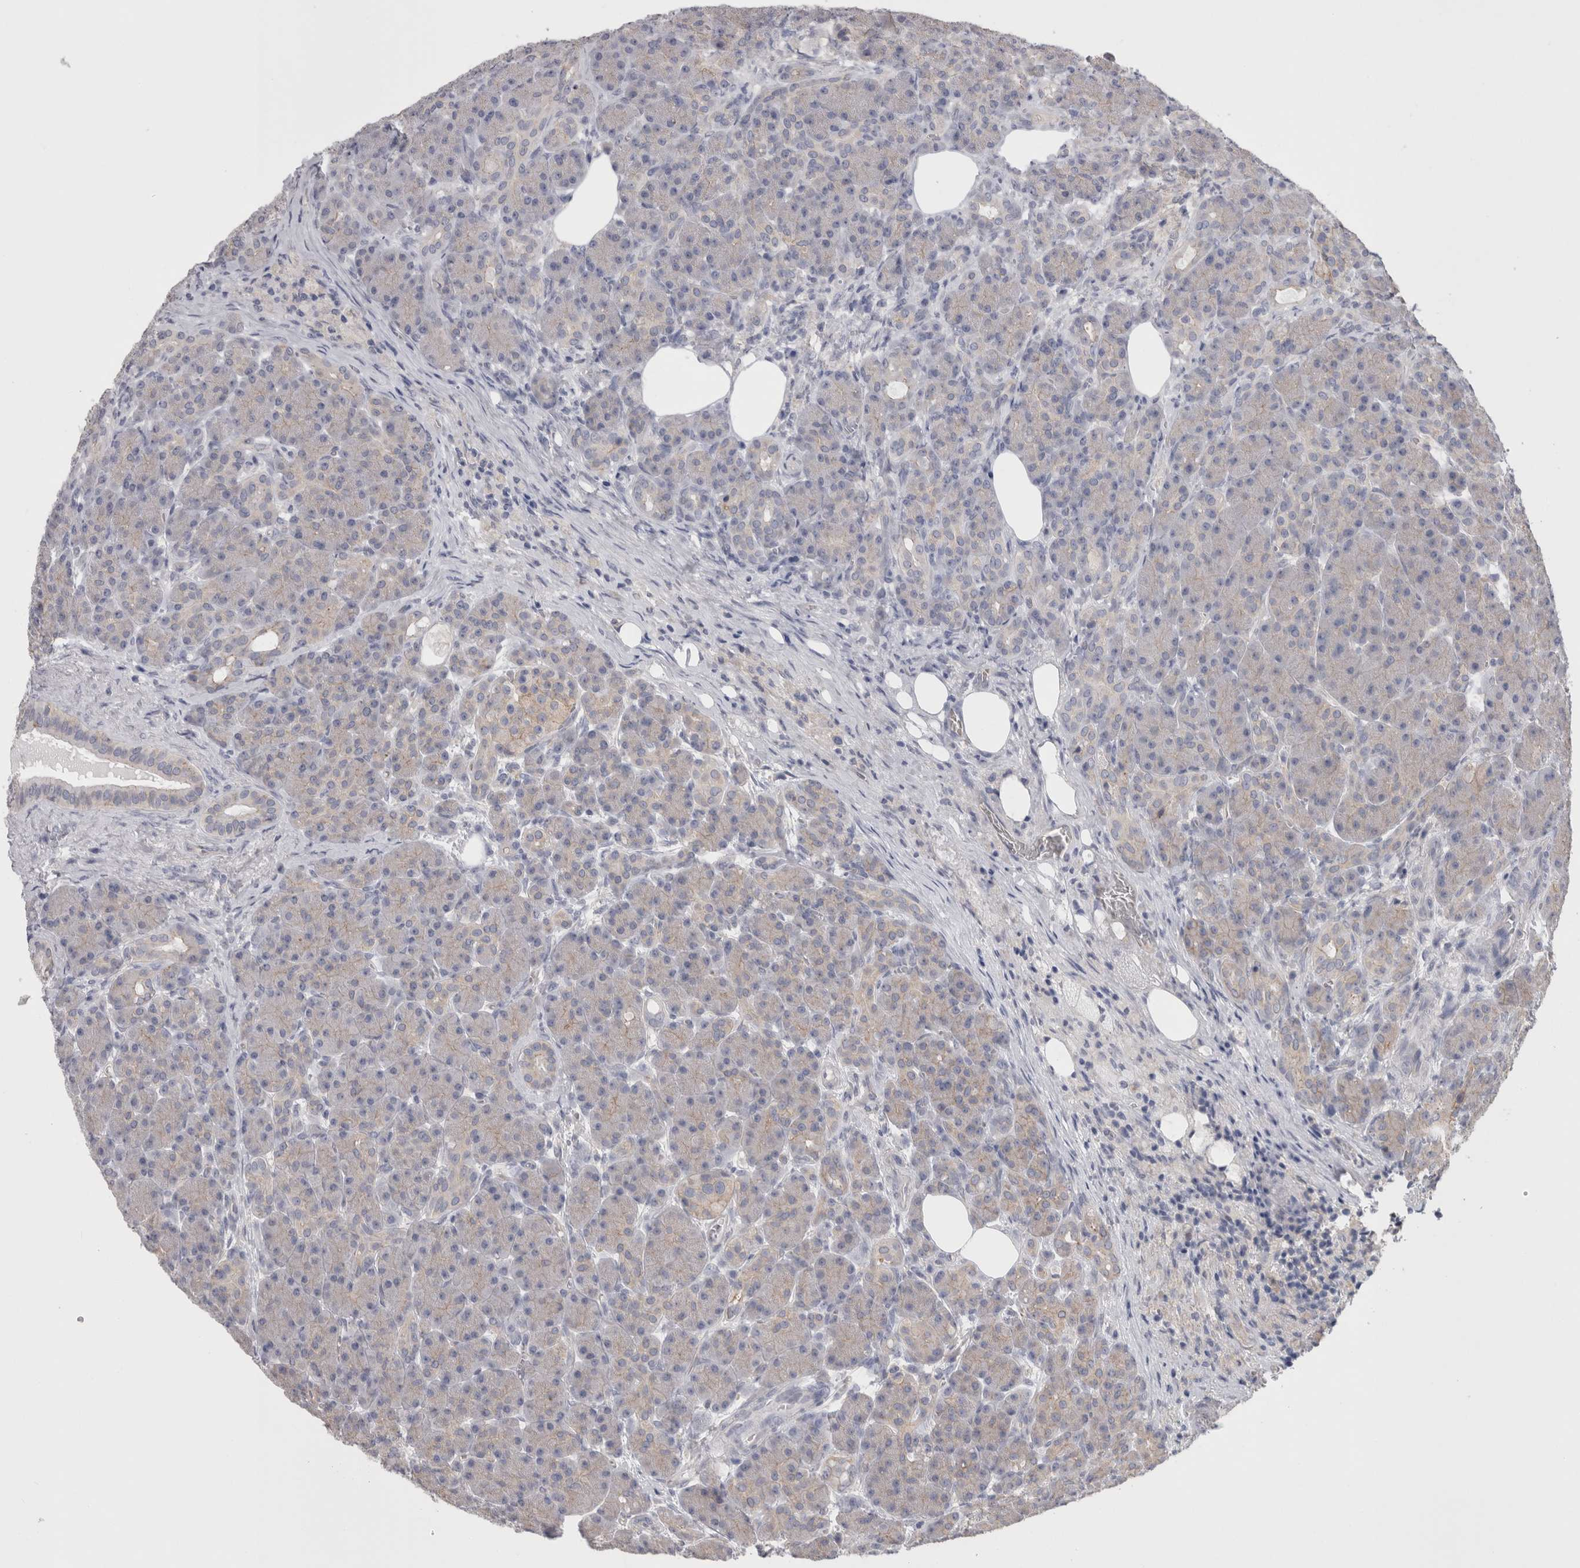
{"staining": {"intensity": "weak", "quantity": "<25%", "location": "cytoplasmic/membranous"}, "tissue": "pancreas", "cell_type": "Exocrine glandular cells", "image_type": "normal", "snomed": [{"axis": "morphology", "description": "Normal tissue, NOS"}, {"axis": "topography", "description": "Pancreas"}], "caption": "Protein analysis of benign pancreas exhibits no significant staining in exocrine glandular cells.", "gene": "NECTIN2", "patient": {"sex": "male", "age": 63}}